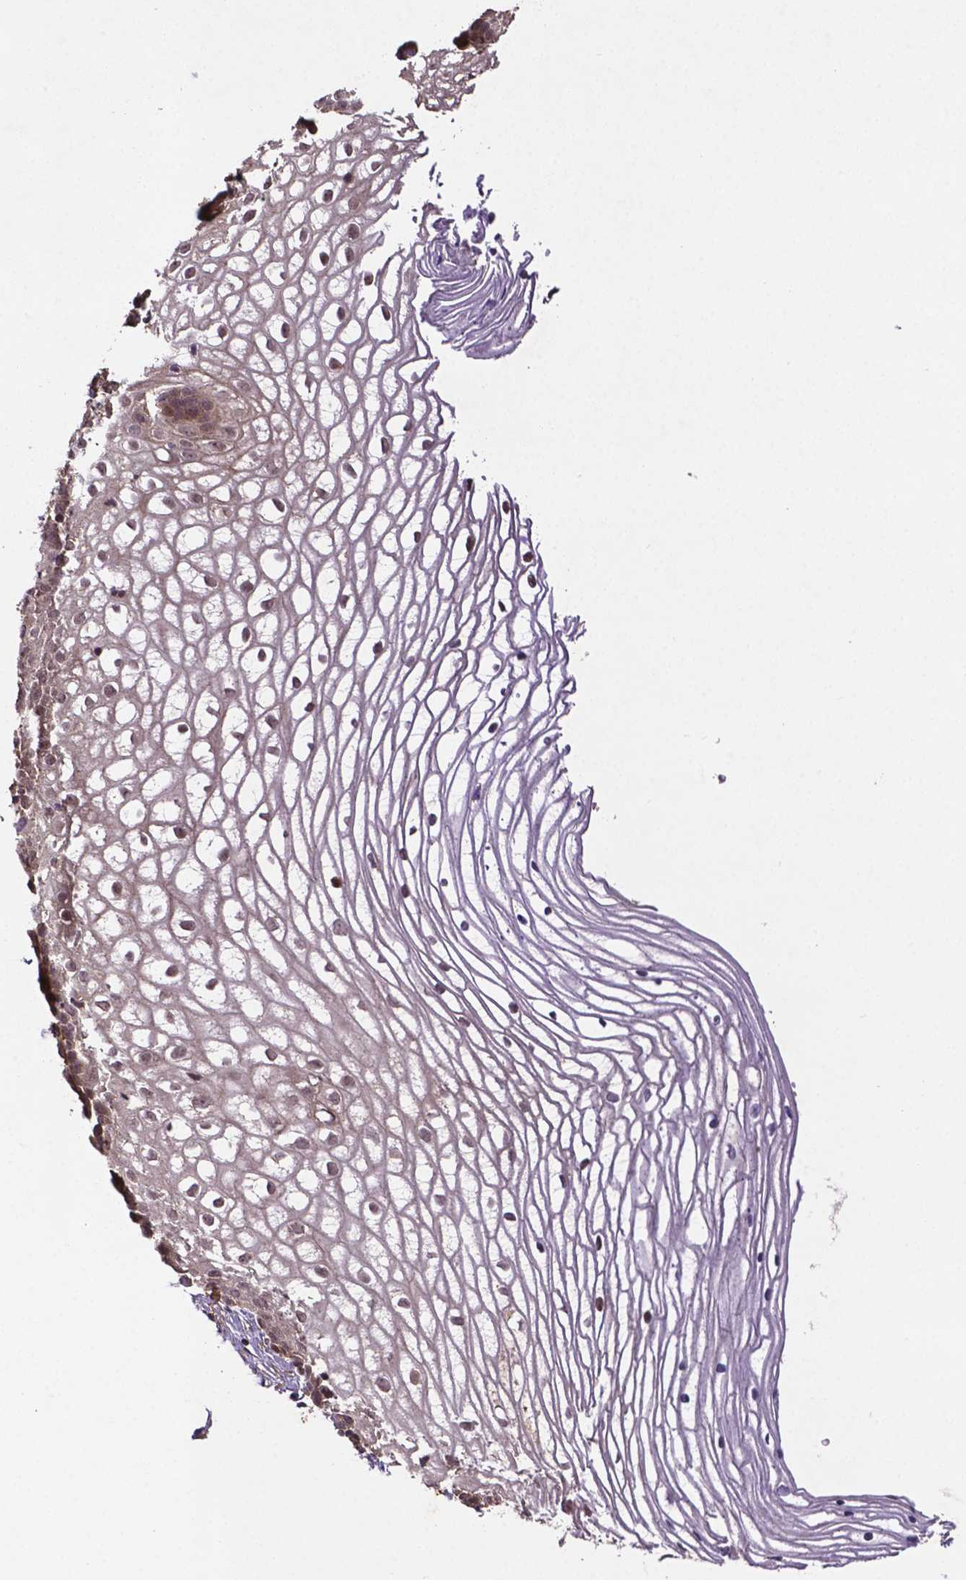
{"staining": {"intensity": "weak", "quantity": ">75%", "location": "cytoplasmic/membranous"}, "tissue": "cervix", "cell_type": "Glandular cells", "image_type": "normal", "snomed": [{"axis": "morphology", "description": "Normal tissue, NOS"}, {"axis": "topography", "description": "Cervix"}], "caption": "An IHC histopathology image of normal tissue is shown. Protein staining in brown labels weak cytoplasmic/membranous positivity in cervix within glandular cells.", "gene": "RNF123", "patient": {"sex": "female", "age": 40}}